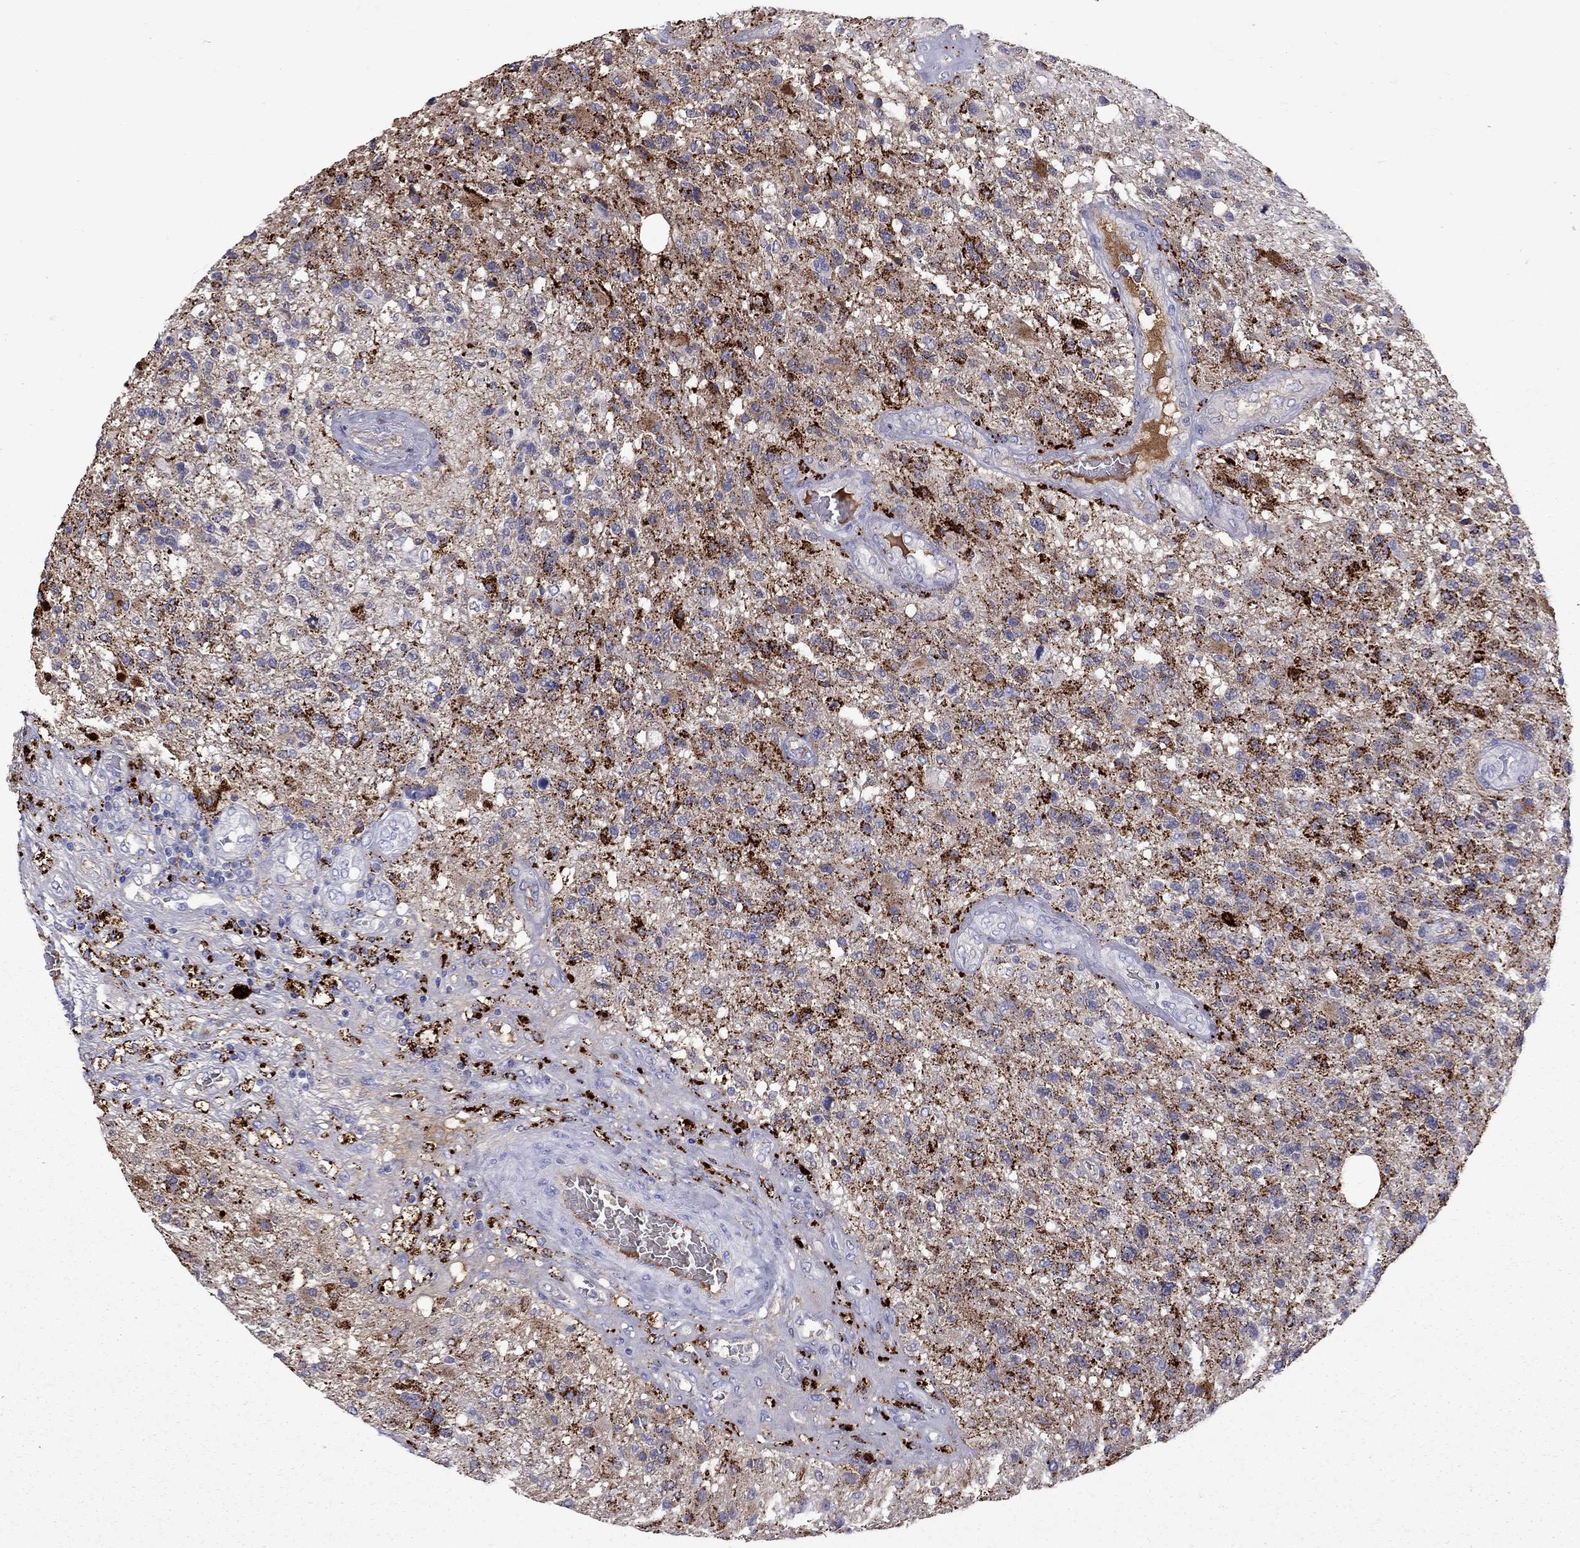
{"staining": {"intensity": "strong", "quantity": "<25%", "location": "cytoplasmic/membranous"}, "tissue": "glioma", "cell_type": "Tumor cells", "image_type": "cancer", "snomed": [{"axis": "morphology", "description": "Glioma, malignant, High grade"}, {"axis": "topography", "description": "Brain"}], "caption": "Protein expression by immunohistochemistry (IHC) displays strong cytoplasmic/membranous staining in about <25% of tumor cells in glioma. Nuclei are stained in blue.", "gene": "SERPINA3", "patient": {"sex": "male", "age": 56}}